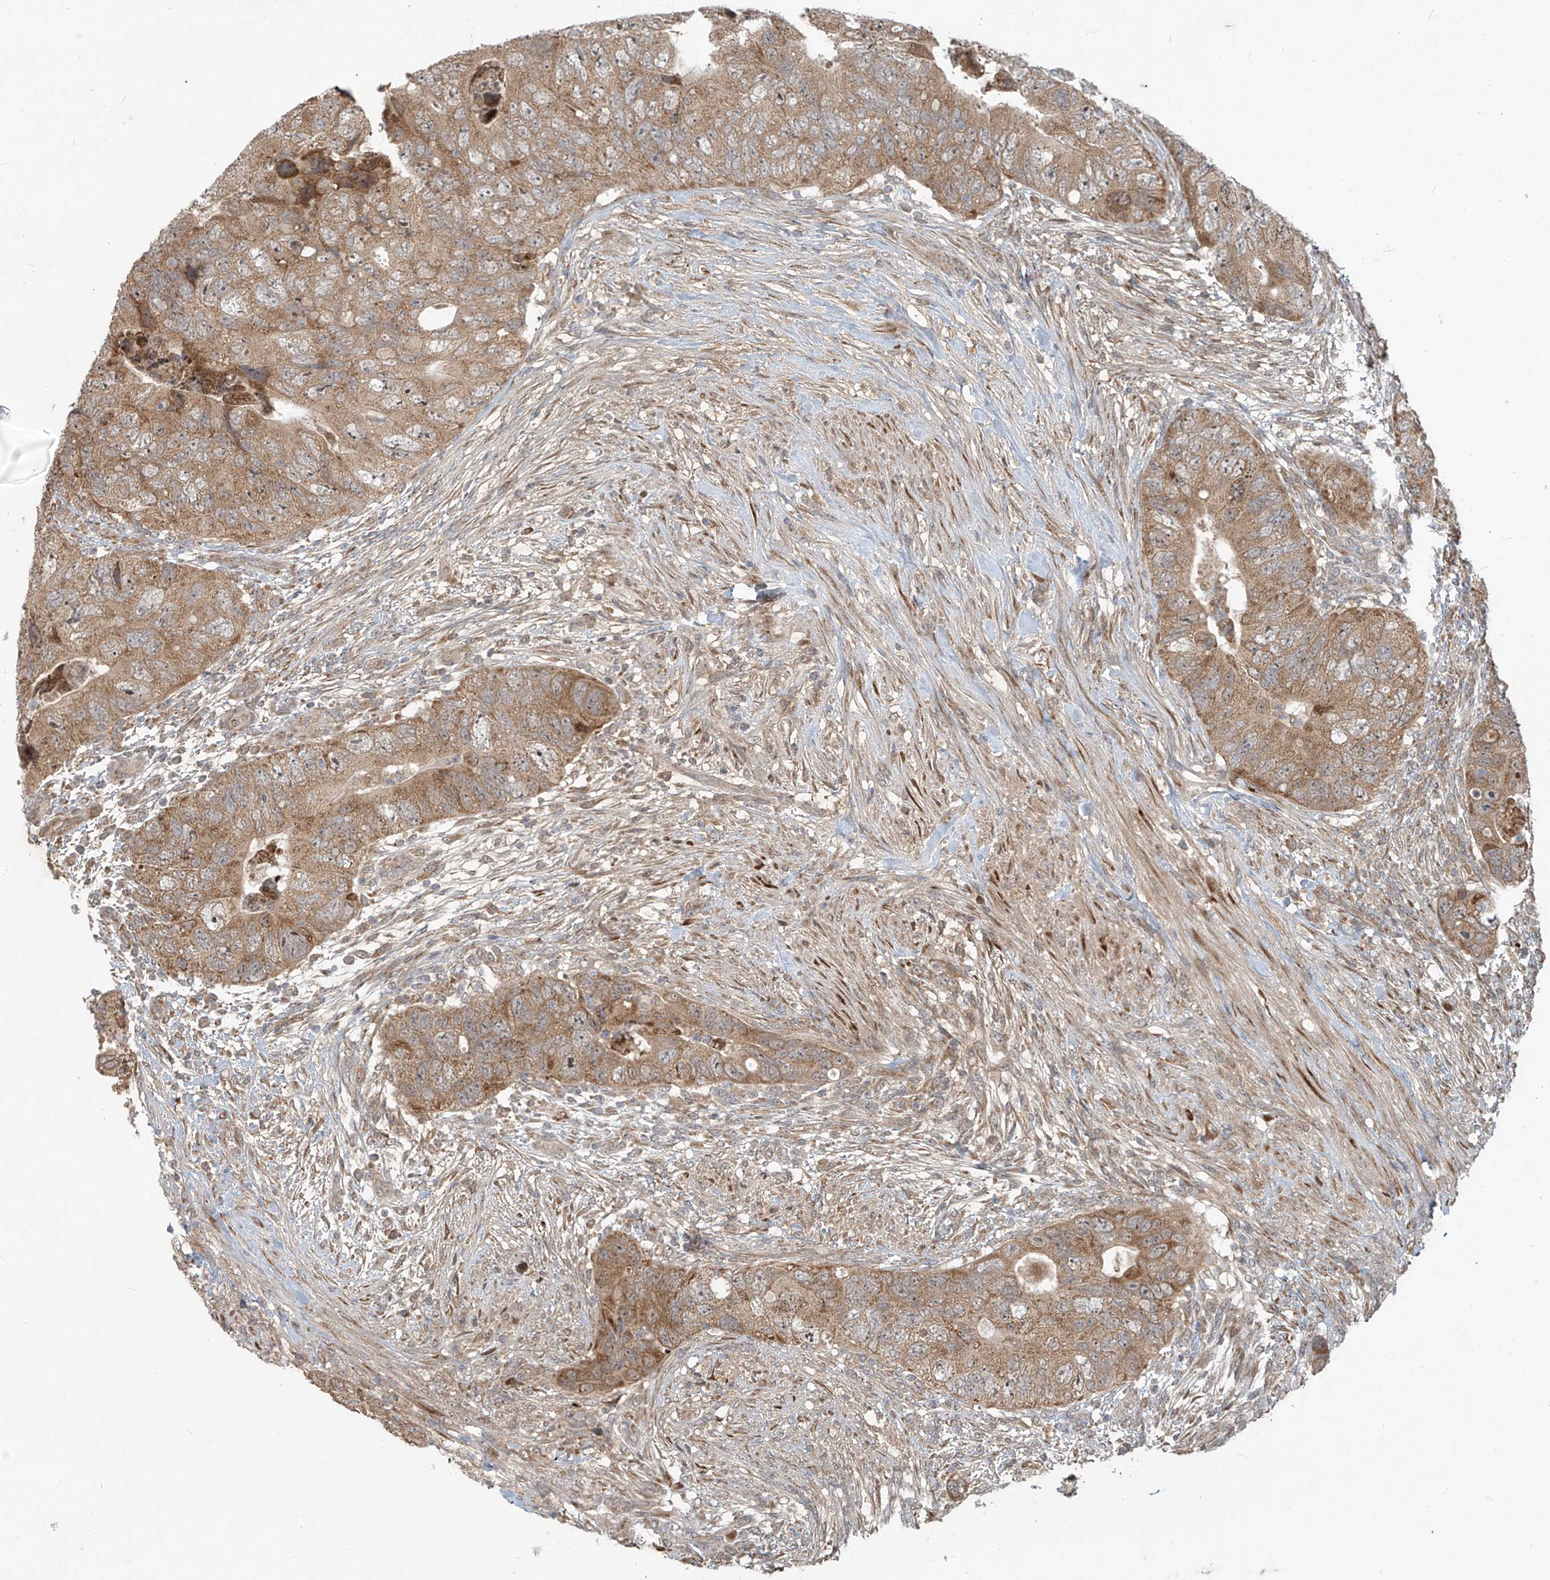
{"staining": {"intensity": "moderate", "quantity": ">75%", "location": "cytoplasmic/membranous"}, "tissue": "colorectal cancer", "cell_type": "Tumor cells", "image_type": "cancer", "snomed": [{"axis": "morphology", "description": "Adenocarcinoma, NOS"}, {"axis": "topography", "description": "Rectum"}], "caption": "The histopathology image shows staining of colorectal cancer, revealing moderate cytoplasmic/membranous protein expression (brown color) within tumor cells.", "gene": "KATNIP", "patient": {"sex": "male", "age": 63}}